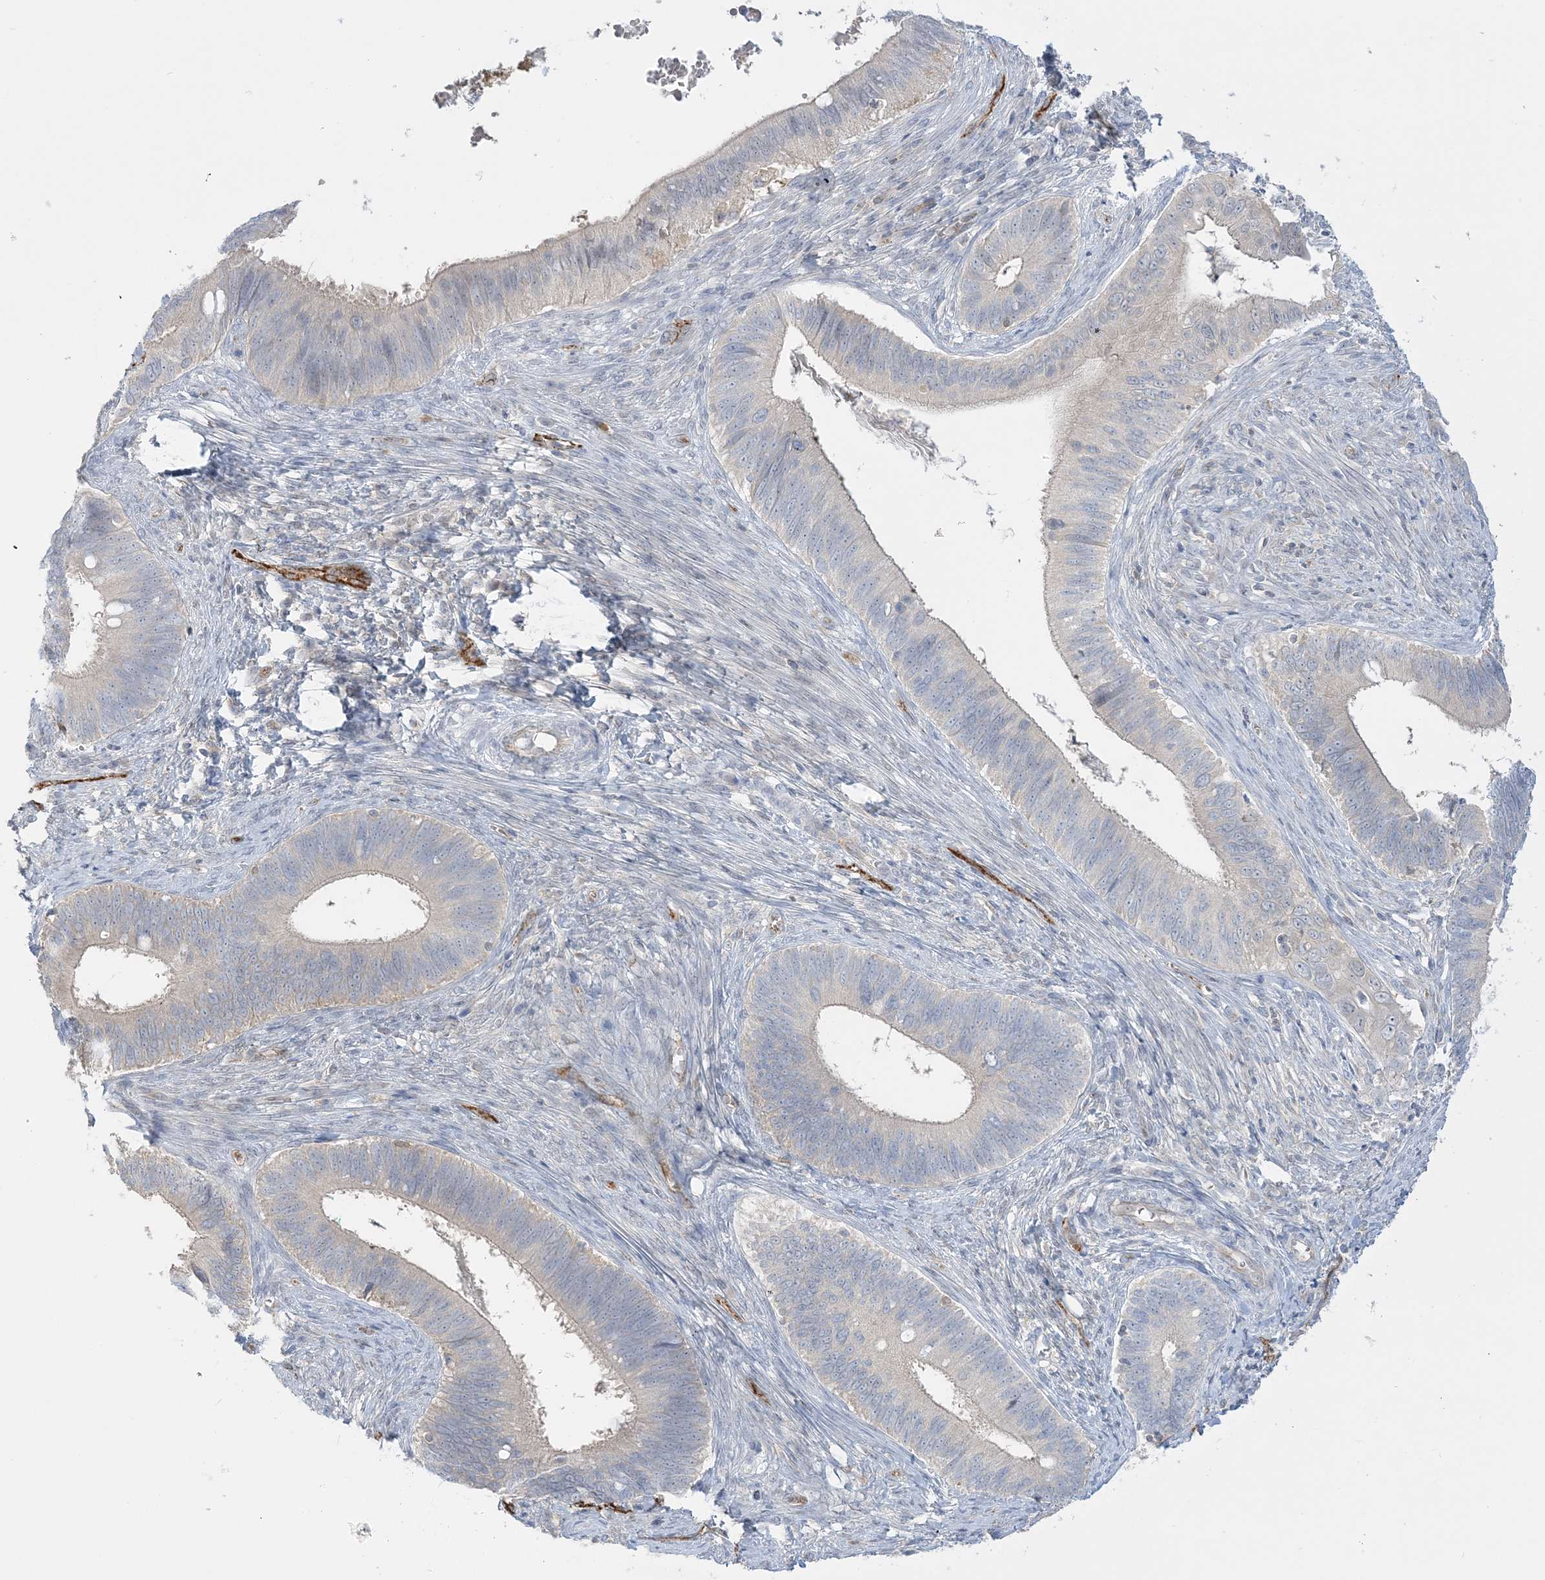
{"staining": {"intensity": "negative", "quantity": "none", "location": "none"}, "tissue": "cervical cancer", "cell_type": "Tumor cells", "image_type": "cancer", "snomed": [{"axis": "morphology", "description": "Adenocarcinoma, NOS"}, {"axis": "topography", "description": "Cervix"}], "caption": "IHC of human cervical cancer shows no positivity in tumor cells.", "gene": "INPP1", "patient": {"sex": "female", "age": 42}}